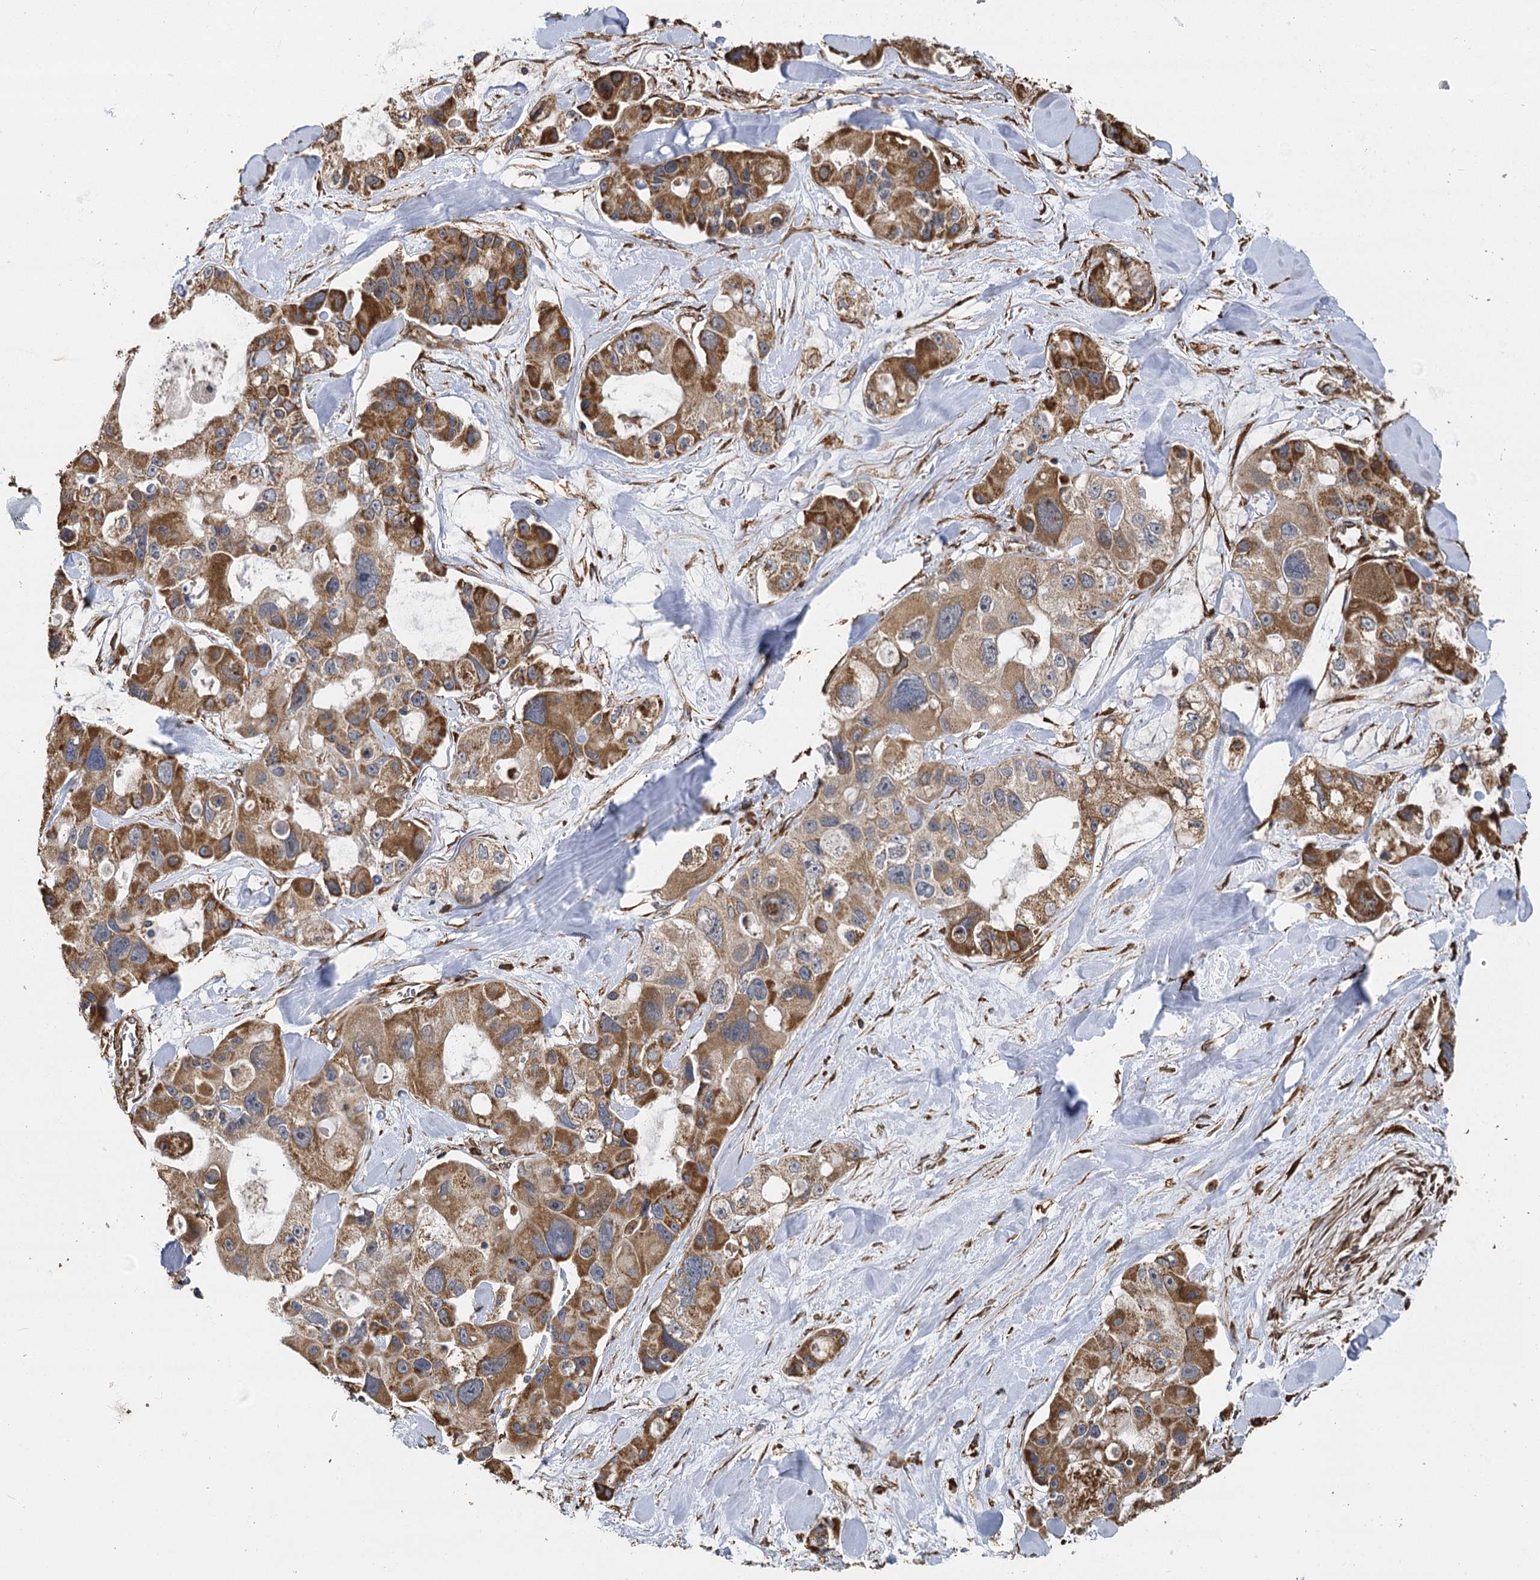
{"staining": {"intensity": "moderate", "quantity": ">75%", "location": "cytoplasmic/membranous"}, "tissue": "lung cancer", "cell_type": "Tumor cells", "image_type": "cancer", "snomed": [{"axis": "morphology", "description": "Adenocarcinoma, NOS"}, {"axis": "topography", "description": "Lung"}], "caption": "Lung cancer tissue exhibits moderate cytoplasmic/membranous positivity in approximately >75% of tumor cells, visualized by immunohistochemistry.", "gene": "IL11RA", "patient": {"sex": "female", "age": 54}}